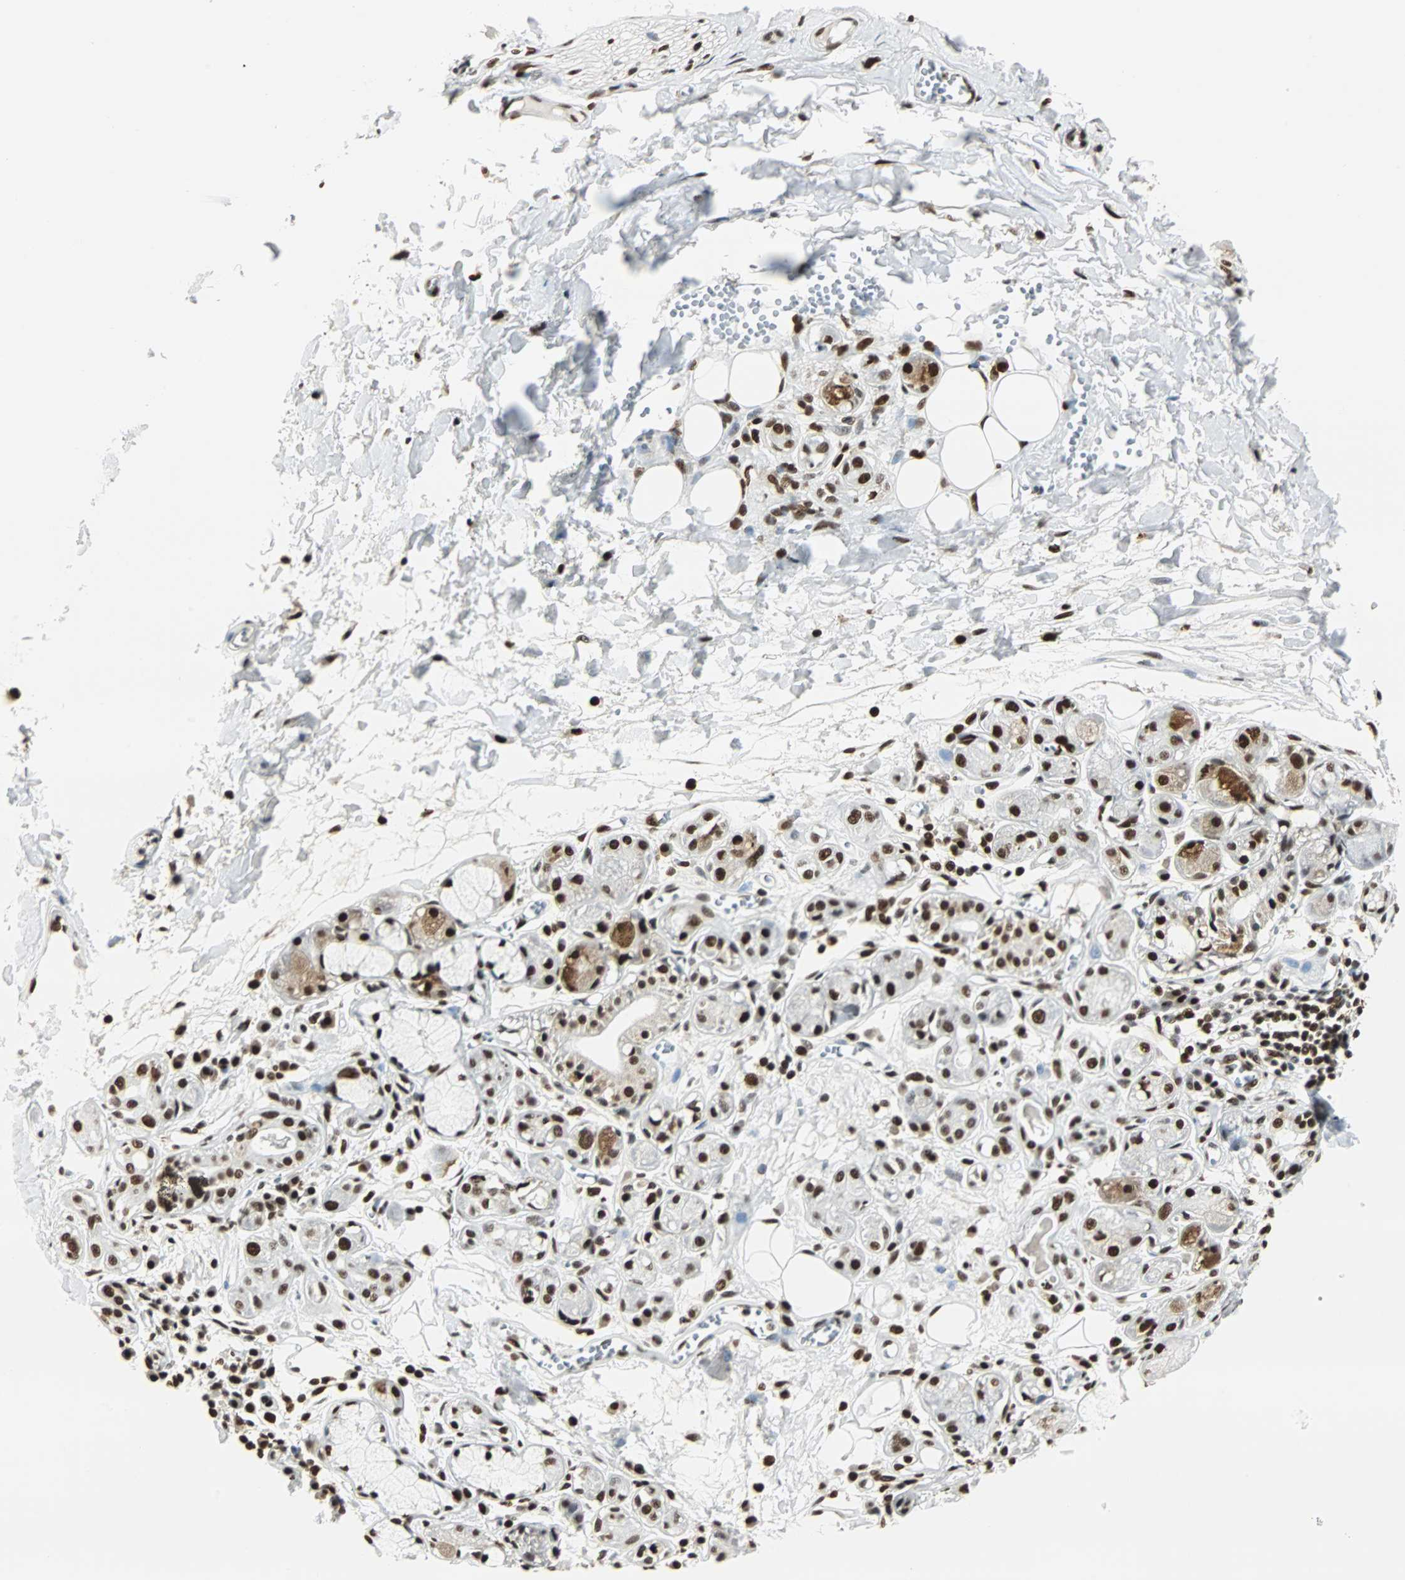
{"staining": {"intensity": "strong", "quantity": ">75%", "location": "nuclear"}, "tissue": "adipose tissue", "cell_type": "Adipocytes", "image_type": "normal", "snomed": [{"axis": "morphology", "description": "Normal tissue, NOS"}, {"axis": "morphology", "description": "Inflammation, NOS"}, {"axis": "topography", "description": "Salivary gland"}, {"axis": "topography", "description": "Peripheral nerve tissue"}], "caption": "Immunohistochemical staining of unremarkable human adipose tissue shows >75% levels of strong nuclear protein expression in about >75% of adipocytes. The protein is shown in brown color, while the nuclei are stained blue.", "gene": "XRCC4", "patient": {"sex": "female", "age": 75}}